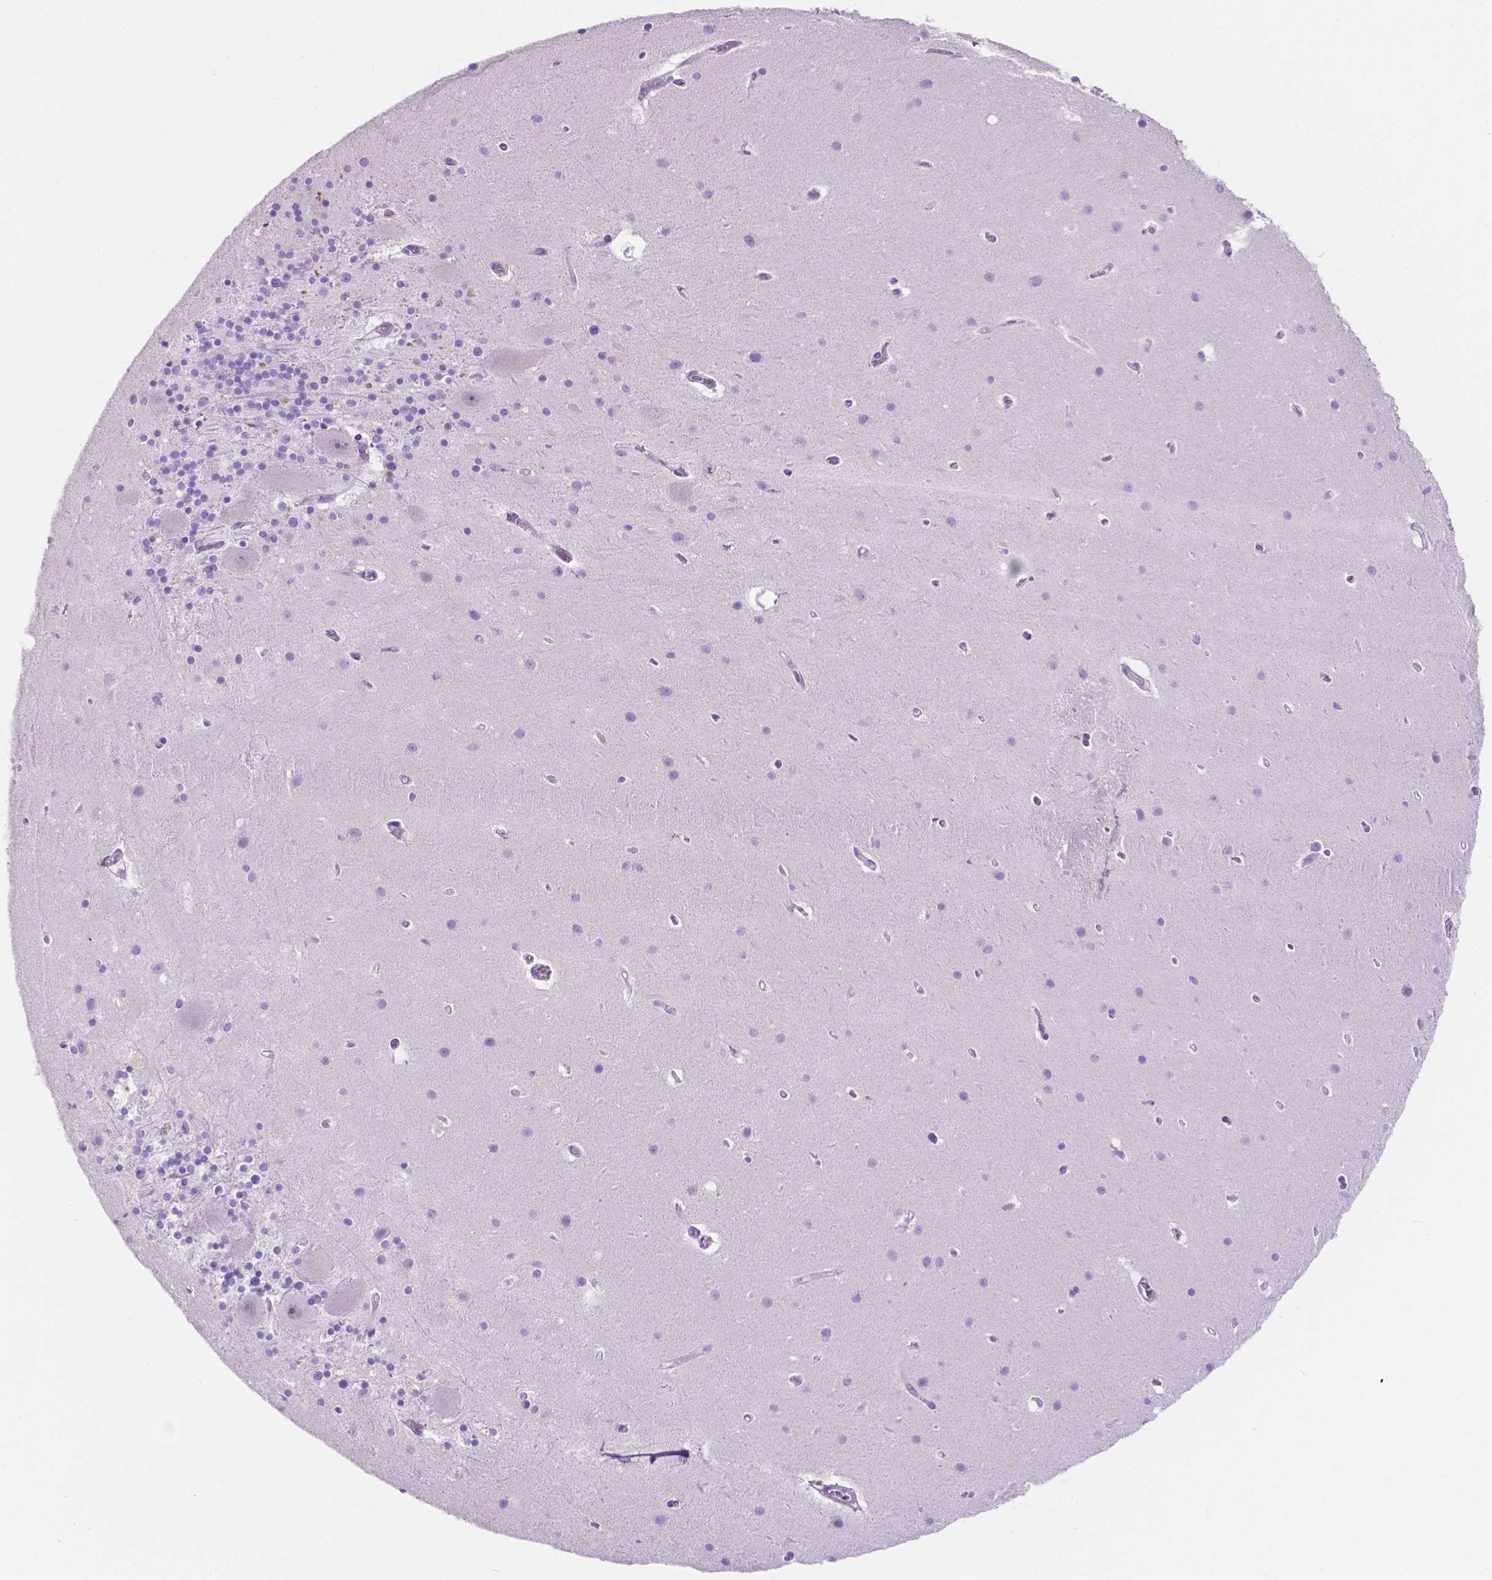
{"staining": {"intensity": "negative", "quantity": "none", "location": "none"}, "tissue": "cerebellum", "cell_type": "Cells in granular layer", "image_type": "normal", "snomed": [{"axis": "morphology", "description": "Normal tissue, NOS"}, {"axis": "topography", "description": "Cerebellum"}], "caption": "DAB (3,3'-diaminobenzidine) immunohistochemical staining of unremarkable human cerebellum shows no significant staining in cells in granular layer.", "gene": "IGFN1", "patient": {"sex": "male", "age": 70}}